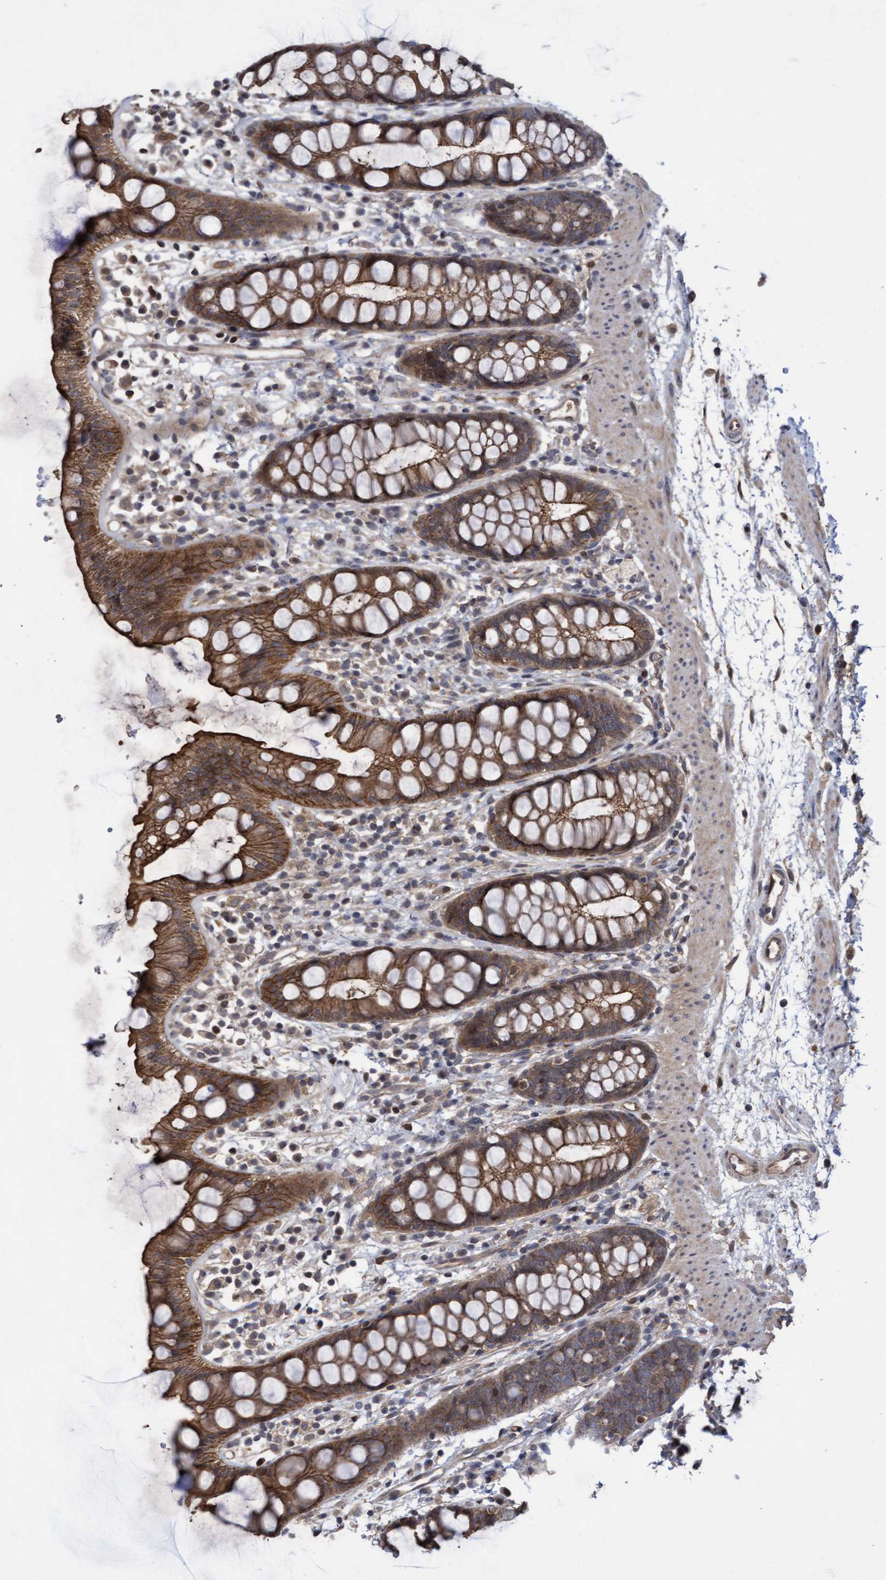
{"staining": {"intensity": "moderate", "quantity": ">75%", "location": "cytoplasmic/membranous"}, "tissue": "rectum", "cell_type": "Glandular cells", "image_type": "normal", "snomed": [{"axis": "morphology", "description": "Normal tissue, NOS"}, {"axis": "topography", "description": "Rectum"}], "caption": "DAB immunohistochemical staining of normal rectum displays moderate cytoplasmic/membranous protein staining in about >75% of glandular cells.", "gene": "COBL", "patient": {"sex": "female", "age": 65}}